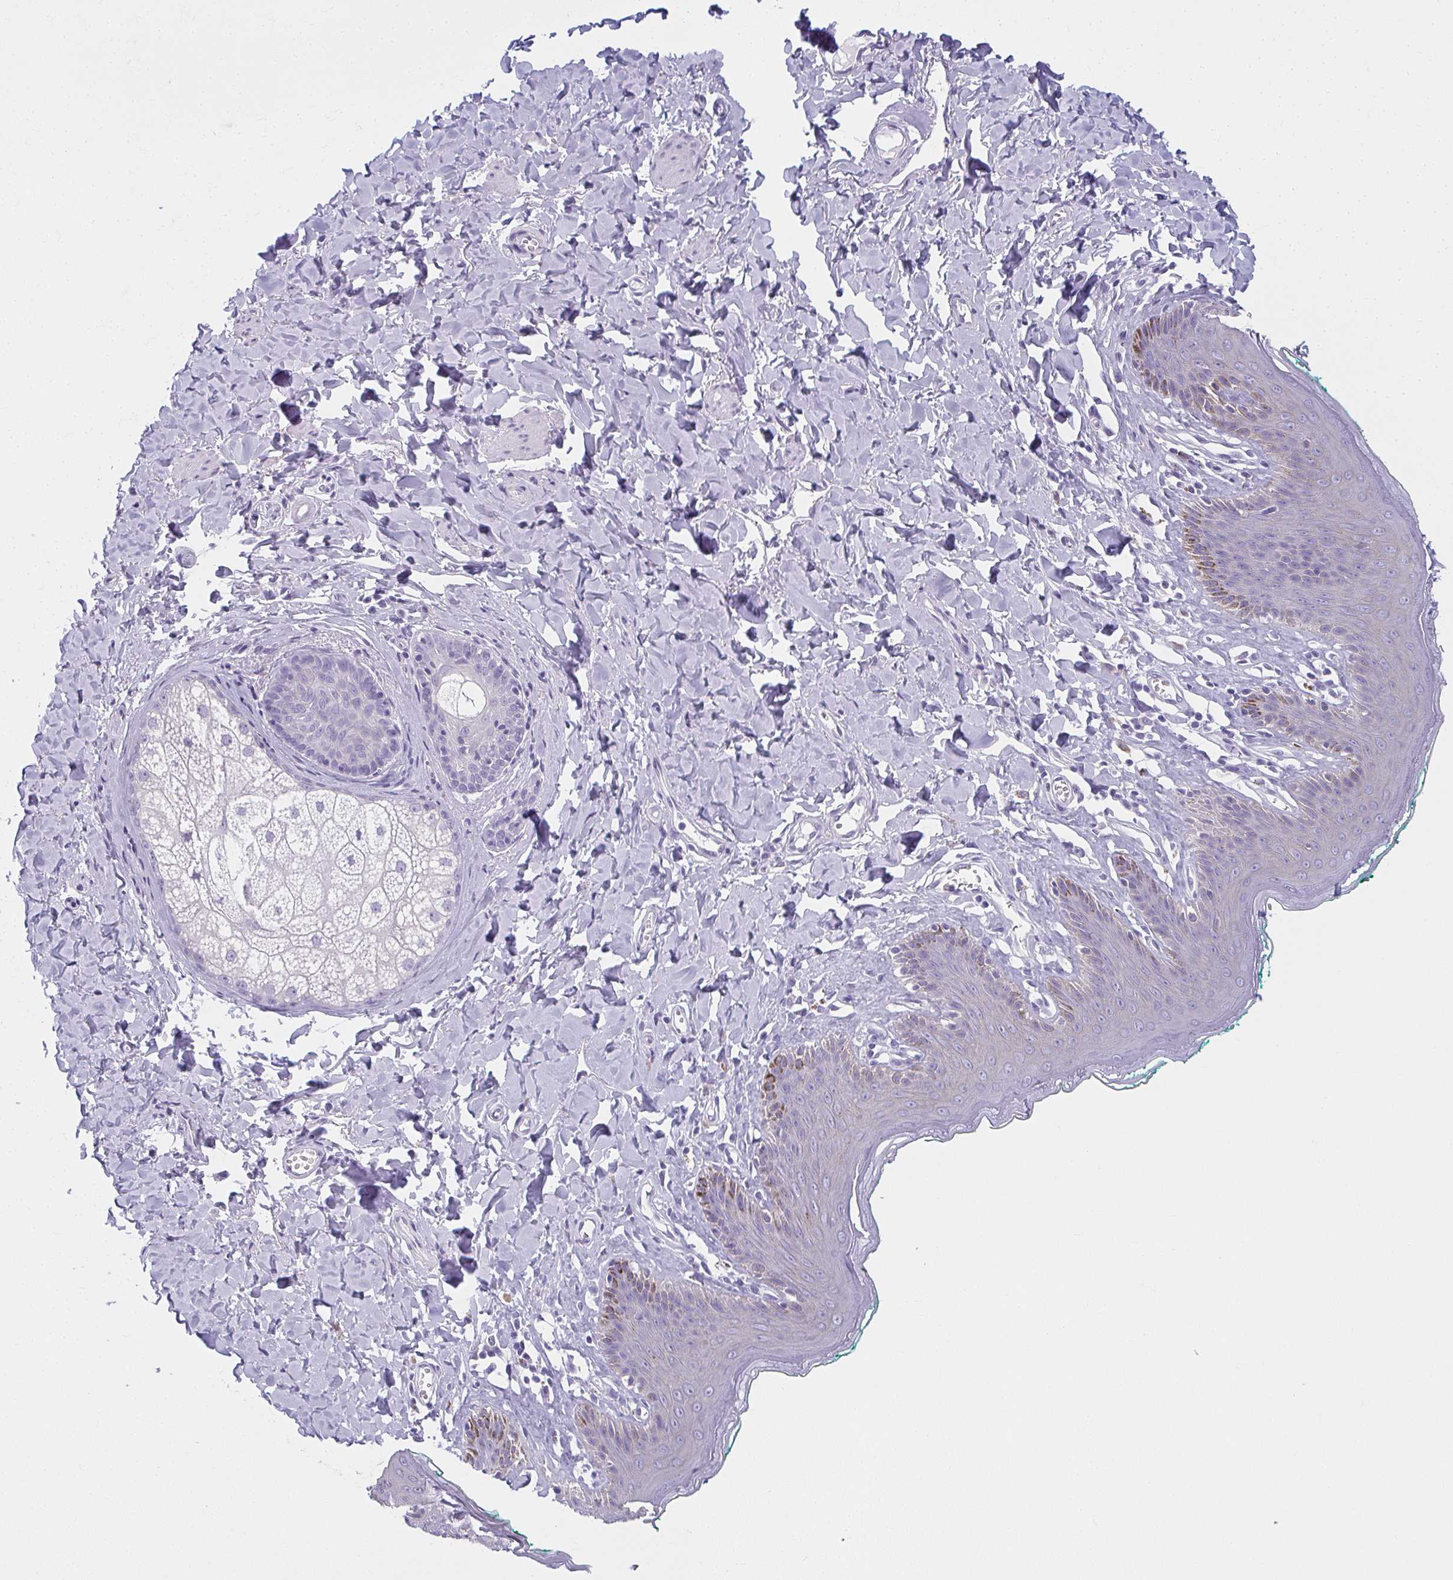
{"staining": {"intensity": "negative", "quantity": "none", "location": "none"}, "tissue": "skin", "cell_type": "Epidermal cells", "image_type": "normal", "snomed": [{"axis": "morphology", "description": "Normal tissue, NOS"}, {"axis": "topography", "description": "Vulva"}, {"axis": "topography", "description": "Peripheral nerve tissue"}], "caption": "Skin stained for a protein using immunohistochemistry exhibits no expression epidermal cells.", "gene": "MOBP", "patient": {"sex": "female", "age": 66}}